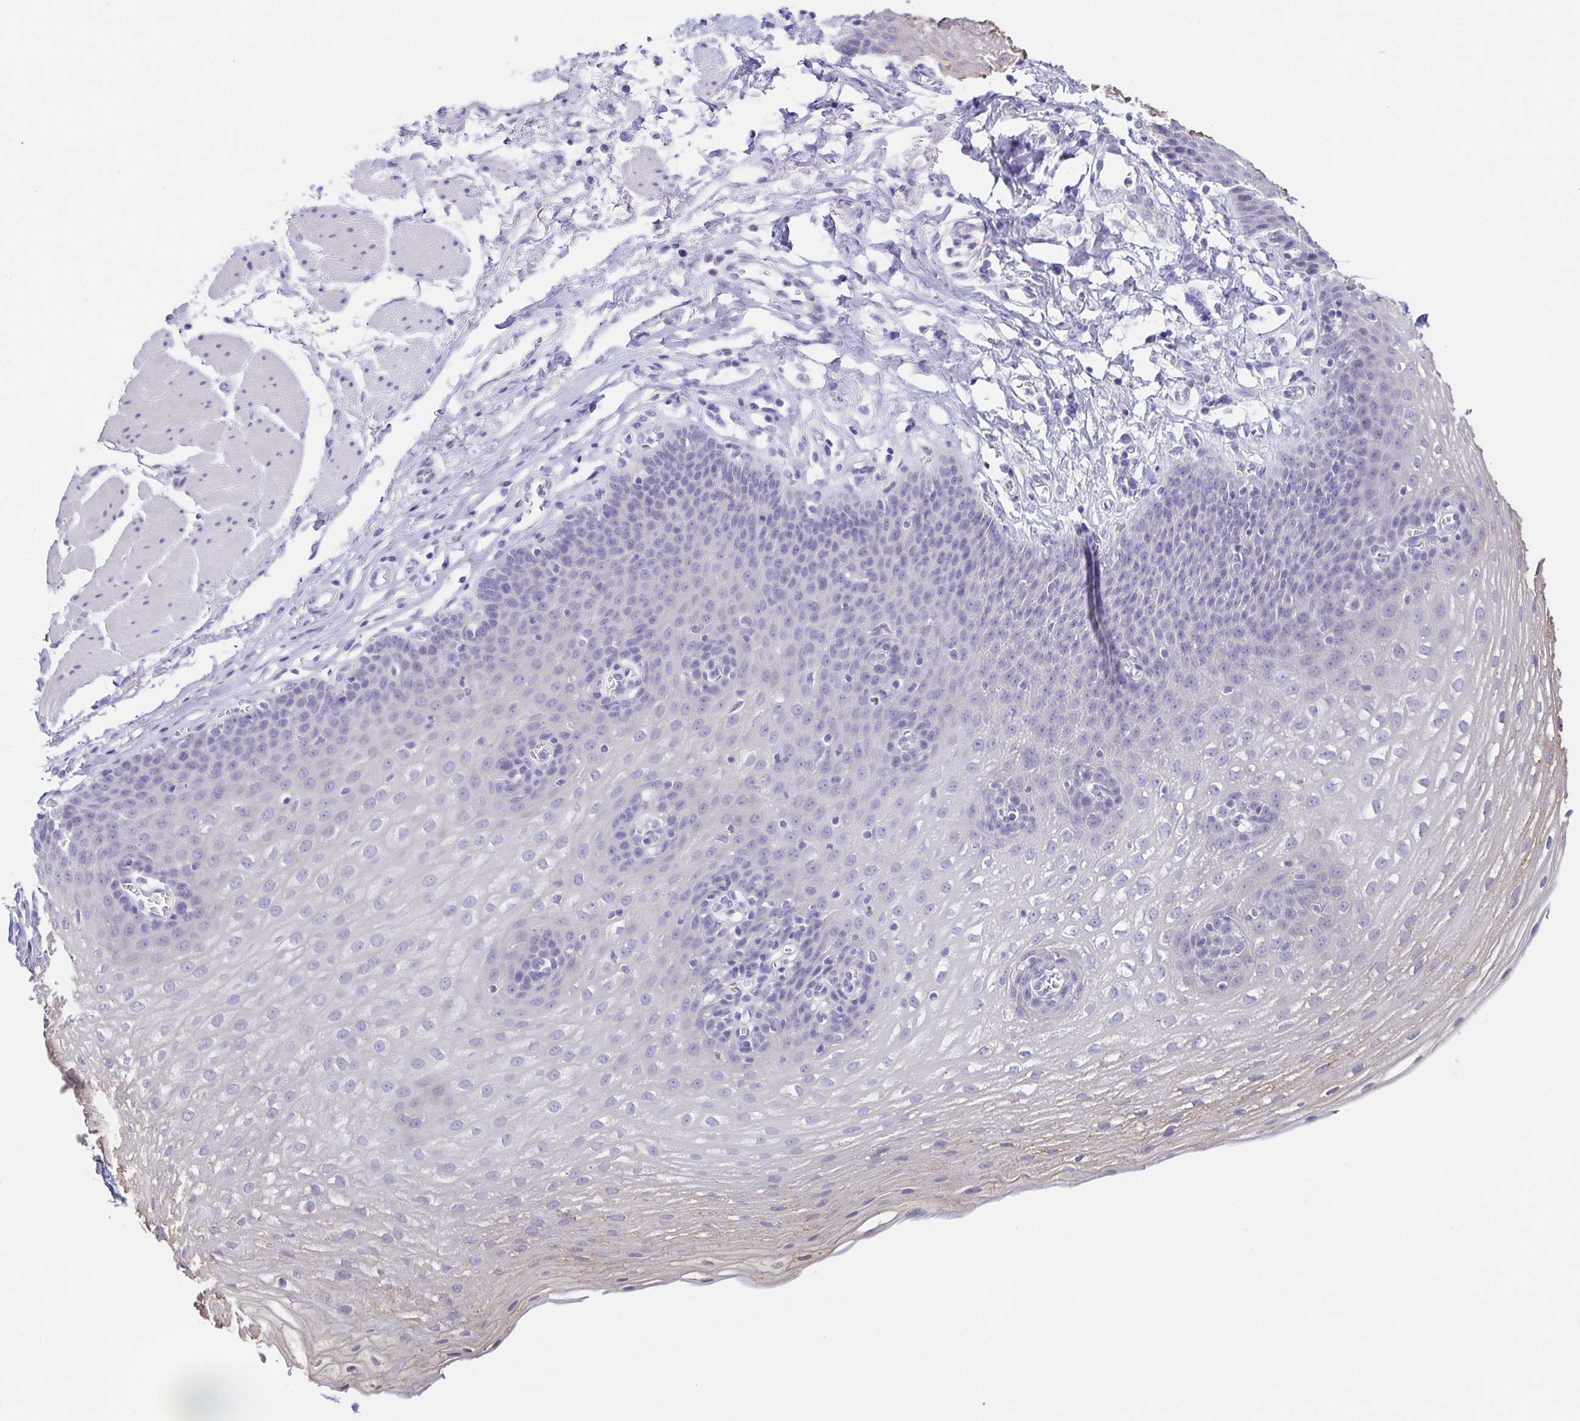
{"staining": {"intensity": "weak", "quantity": "<25%", "location": "cytoplasmic/membranous"}, "tissue": "esophagus", "cell_type": "Squamous epithelial cells", "image_type": "normal", "snomed": [{"axis": "morphology", "description": "Normal tissue, NOS"}, {"axis": "topography", "description": "Esophagus"}], "caption": "Human esophagus stained for a protein using immunohistochemistry demonstrates no positivity in squamous epithelial cells.", "gene": "HAPLN2", "patient": {"sex": "female", "age": 81}}